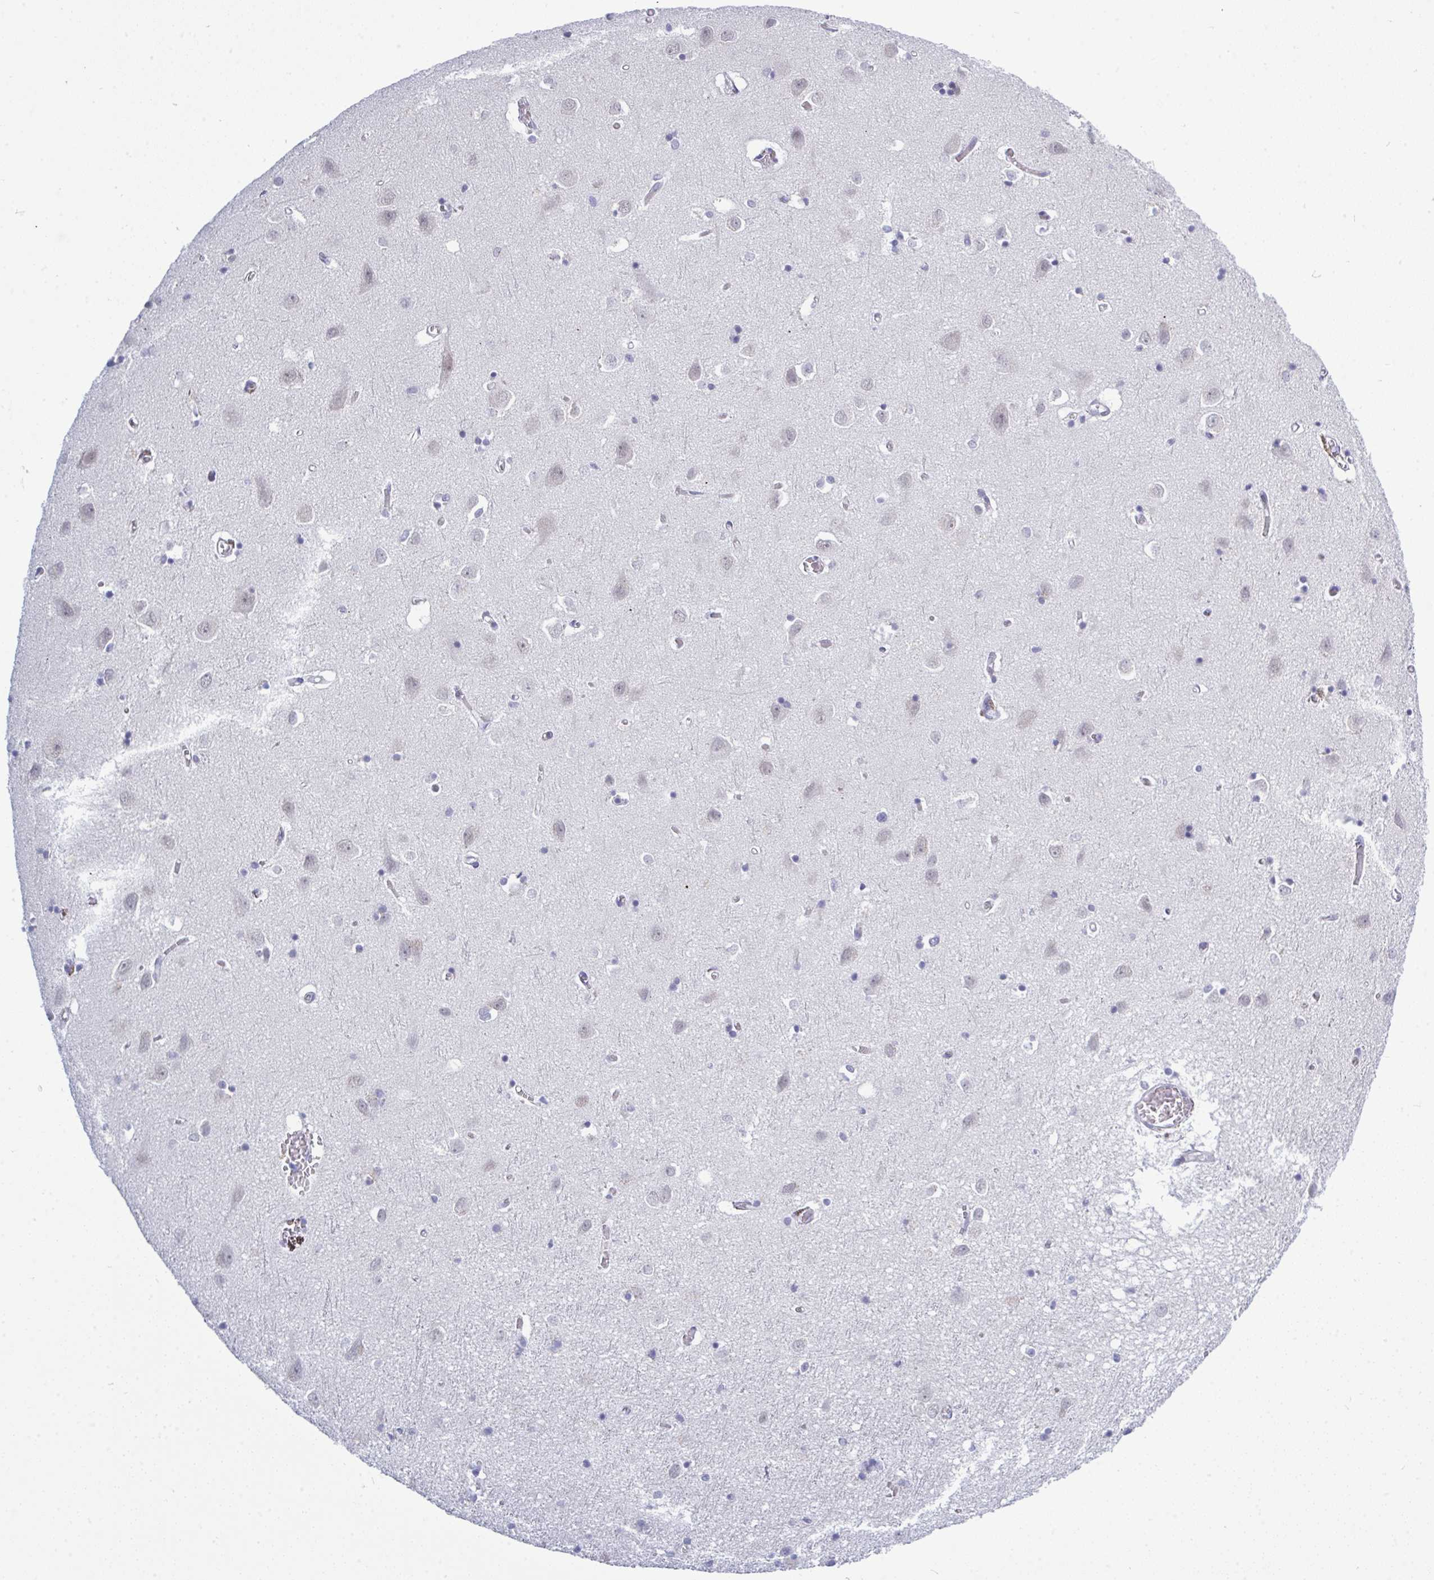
{"staining": {"intensity": "negative", "quantity": "none", "location": "none"}, "tissue": "cerebral cortex", "cell_type": "Endothelial cells", "image_type": "normal", "snomed": [{"axis": "morphology", "description": "Normal tissue, NOS"}, {"axis": "topography", "description": "Cerebral cortex"}], "caption": "High magnification brightfield microscopy of normal cerebral cortex stained with DAB (3,3'-diaminobenzidine) (brown) and counterstained with hematoxylin (blue): endothelial cells show no significant positivity. (Brightfield microscopy of DAB (3,3'-diaminobenzidine) immunohistochemistry (IHC) at high magnification).", "gene": "TAB1", "patient": {"sex": "male", "age": 70}}